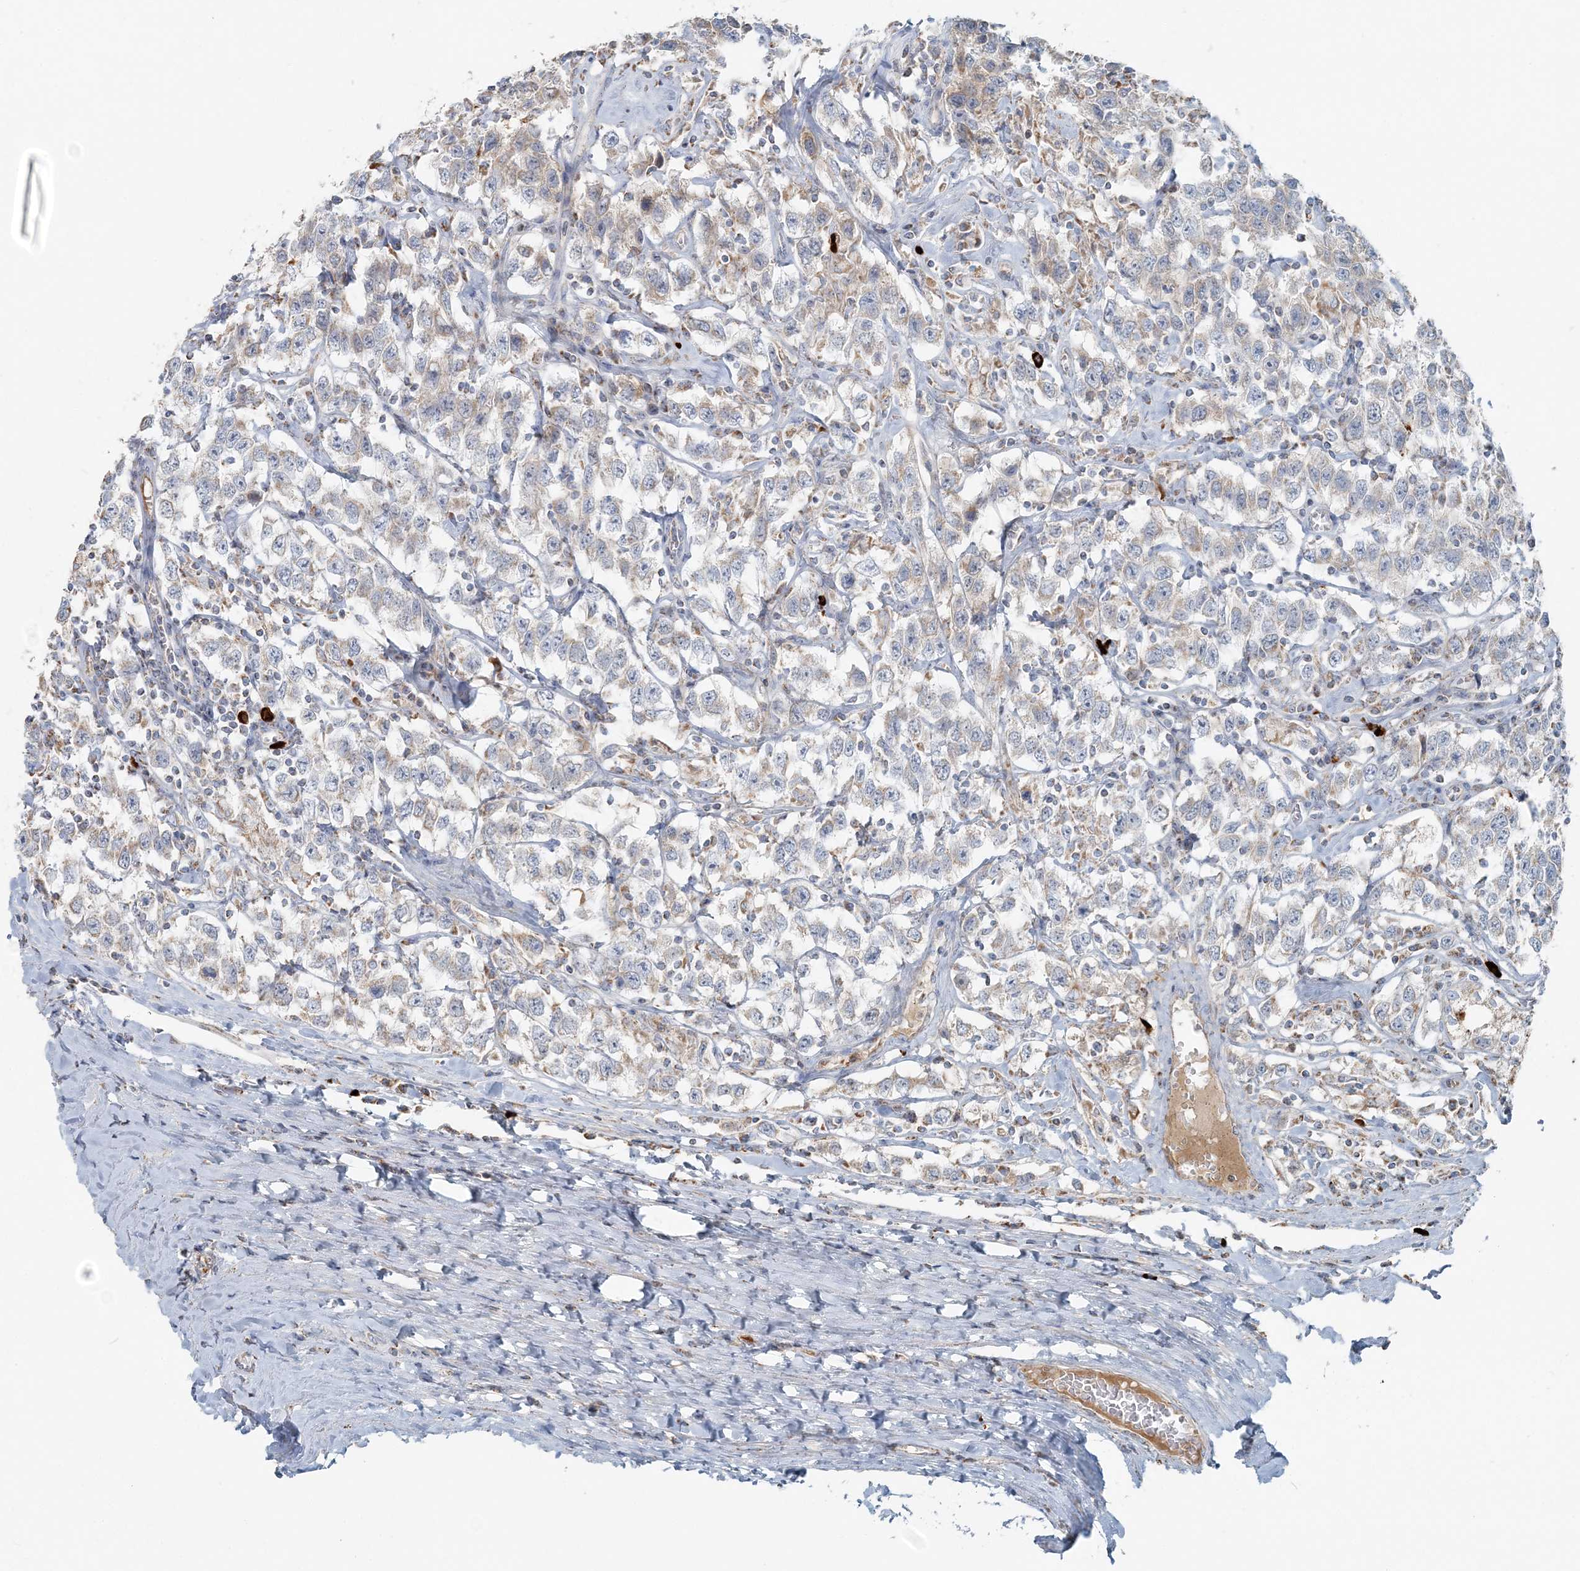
{"staining": {"intensity": "weak", "quantity": "<25%", "location": "cytoplasmic/membranous"}, "tissue": "testis cancer", "cell_type": "Tumor cells", "image_type": "cancer", "snomed": [{"axis": "morphology", "description": "Seminoma, NOS"}, {"axis": "topography", "description": "Testis"}], "caption": "This is an IHC micrograph of seminoma (testis). There is no positivity in tumor cells.", "gene": "SLC22A16", "patient": {"sex": "male", "age": 41}}